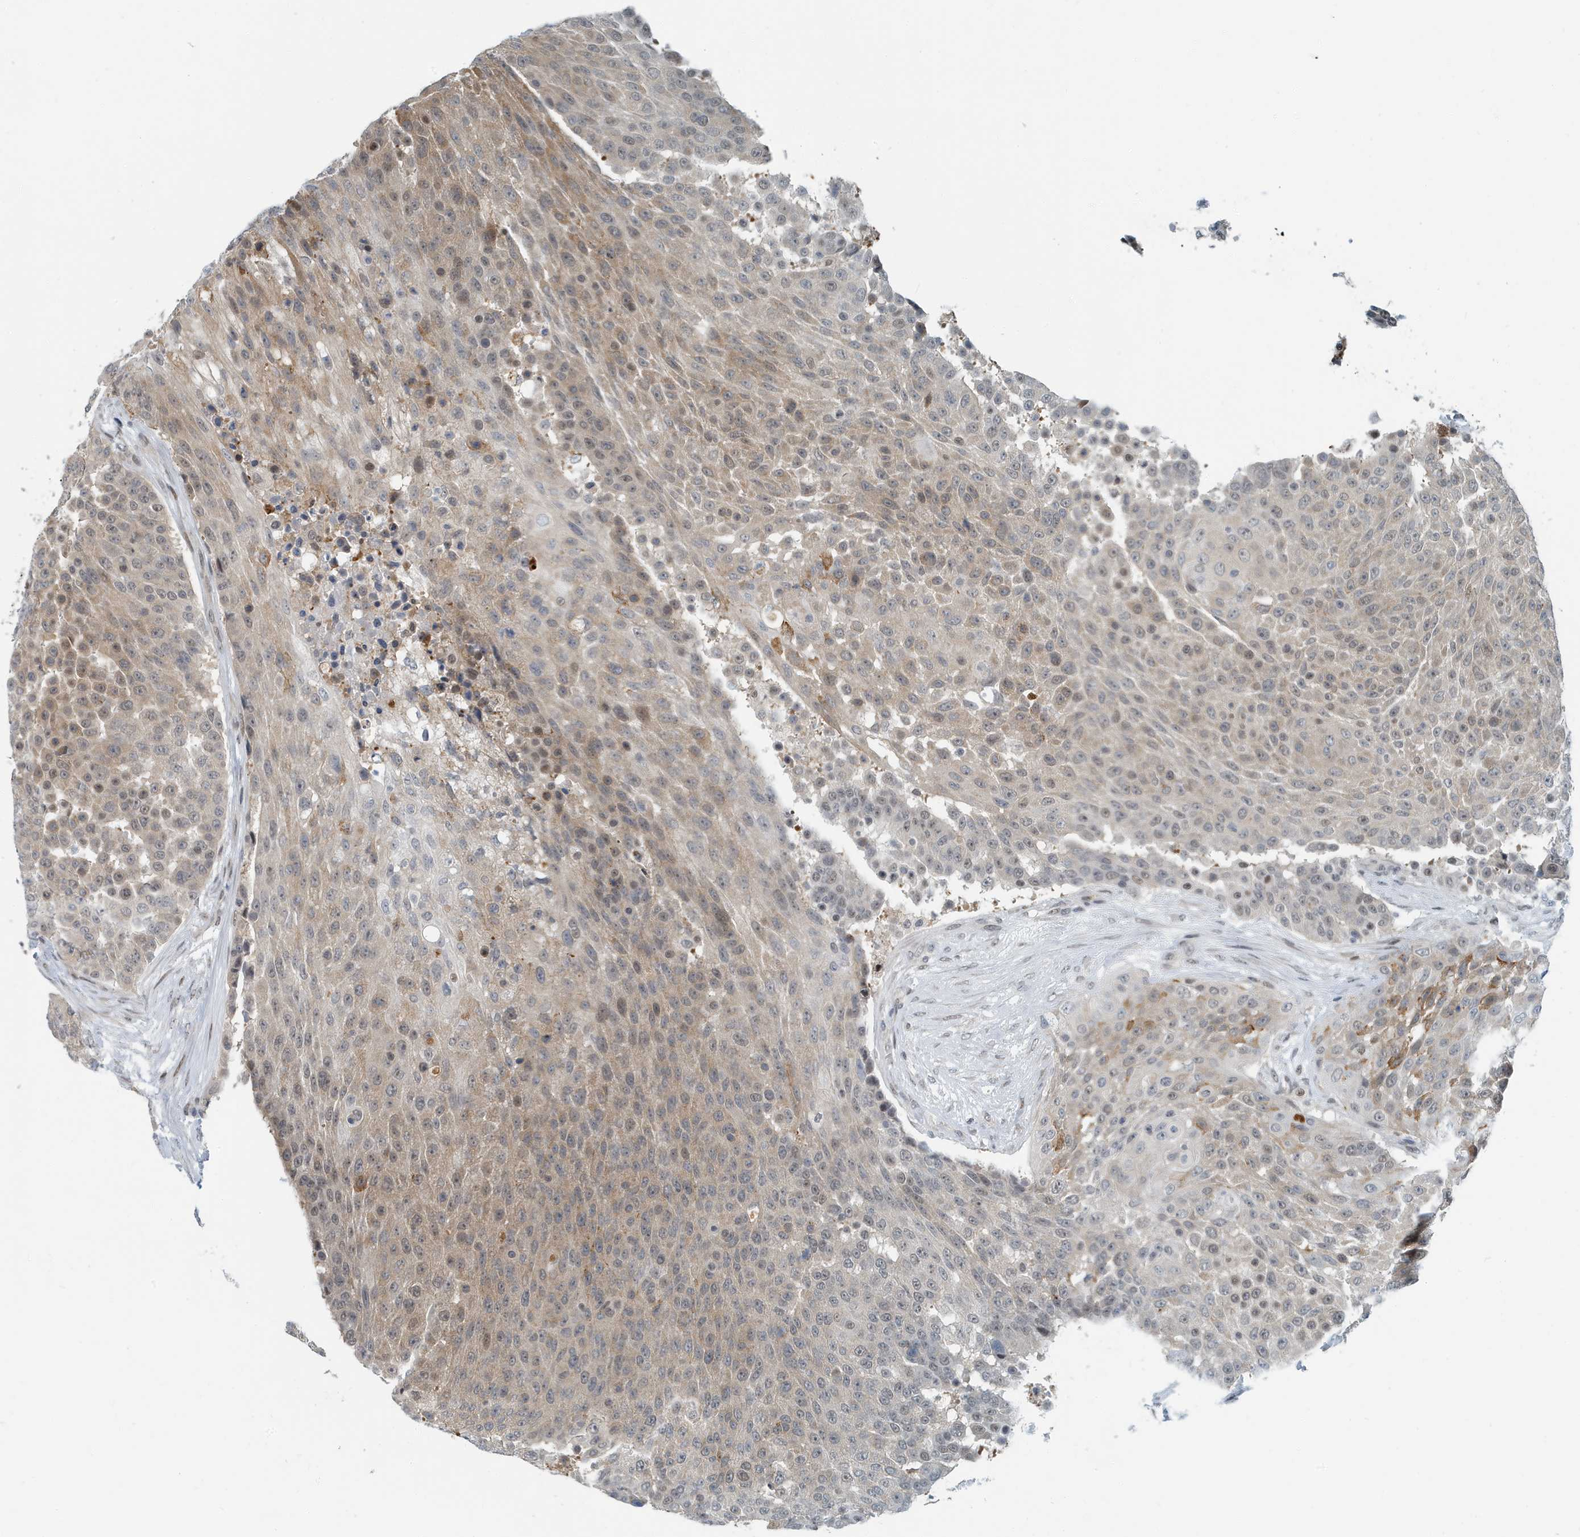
{"staining": {"intensity": "moderate", "quantity": ">75%", "location": "cytoplasmic/membranous,nuclear"}, "tissue": "urothelial cancer", "cell_type": "Tumor cells", "image_type": "cancer", "snomed": [{"axis": "morphology", "description": "Urothelial carcinoma, High grade"}, {"axis": "topography", "description": "Urinary bladder"}], "caption": "High-grade urothelial carcinoma stained for a protein reveals moderate cytoplasmic/membranous and nuclear positivity in tumor cells. (DAB = brown stain, brightfield microscopy at high magnification).", "gene": "KIF15", "patient": {"sex": "female", "age": 63}}